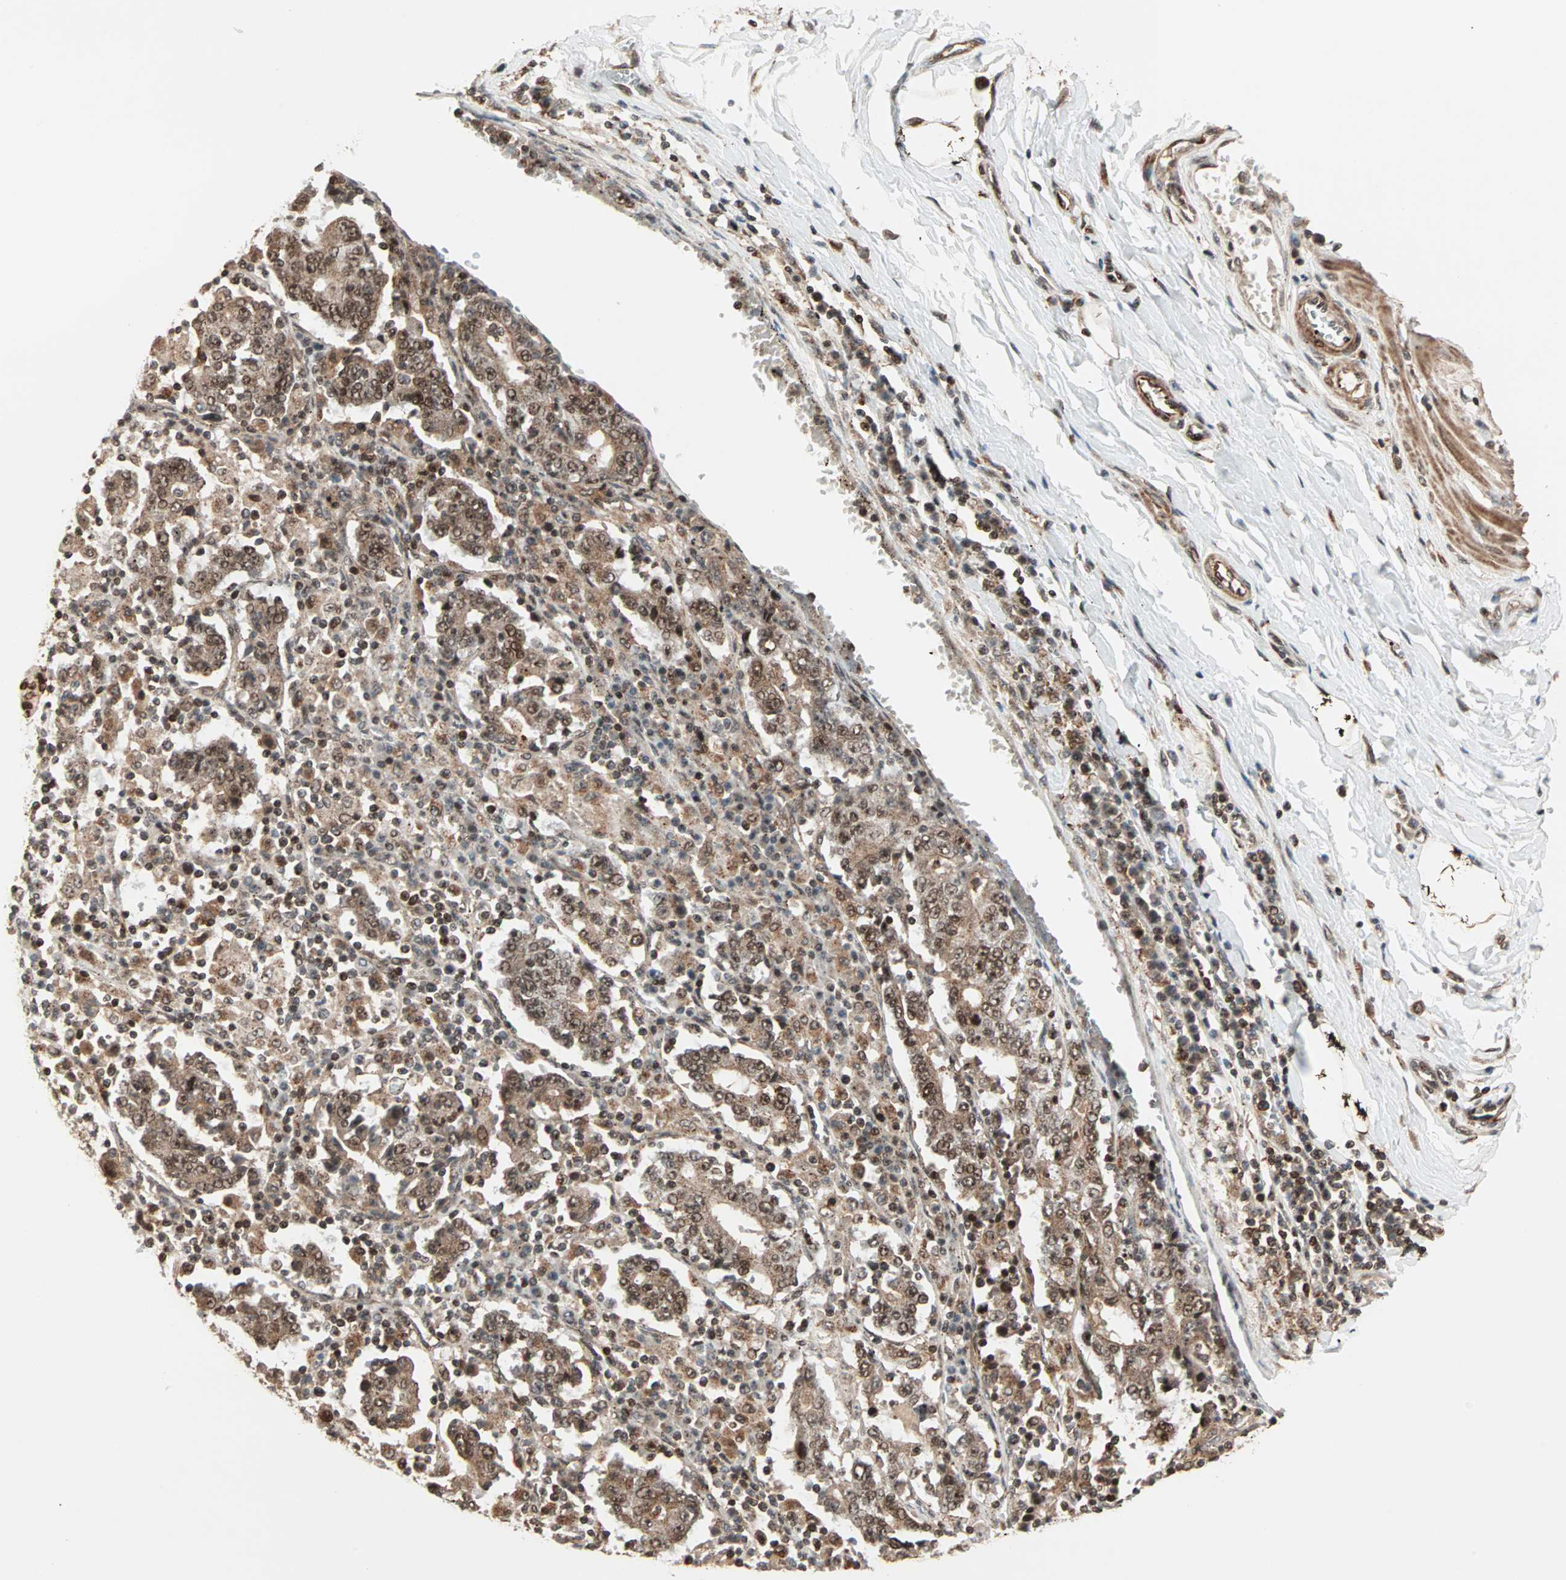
{"staining": {"intensity": "strong", "quantity": ">75%", "location": "cytoplasmic/membranous,nuclear"}, "tissue": "stomach cancer", "cell_type": "Tumor cells", "image_type": "cancer", "snomed": [{"axis": "morphology", "description": "Normal tissue, NOS"}, {"axis": "morphology", "description": "Adenocarcinoma, NOS"}, {"axis": "topography", "description": "Stomach, upper"}, {"axis": "topography", "description": "Stomach"}], "caption": "Immunohistochemistry (IHC) of human stomach adenocarcinoma displays high levels of strong cytoplasmic/membranous and nuclear positivity in approximately >75% of tumor cells.", "gene": "ZBED9", "patient": {"sex": "male", "age": 59}}